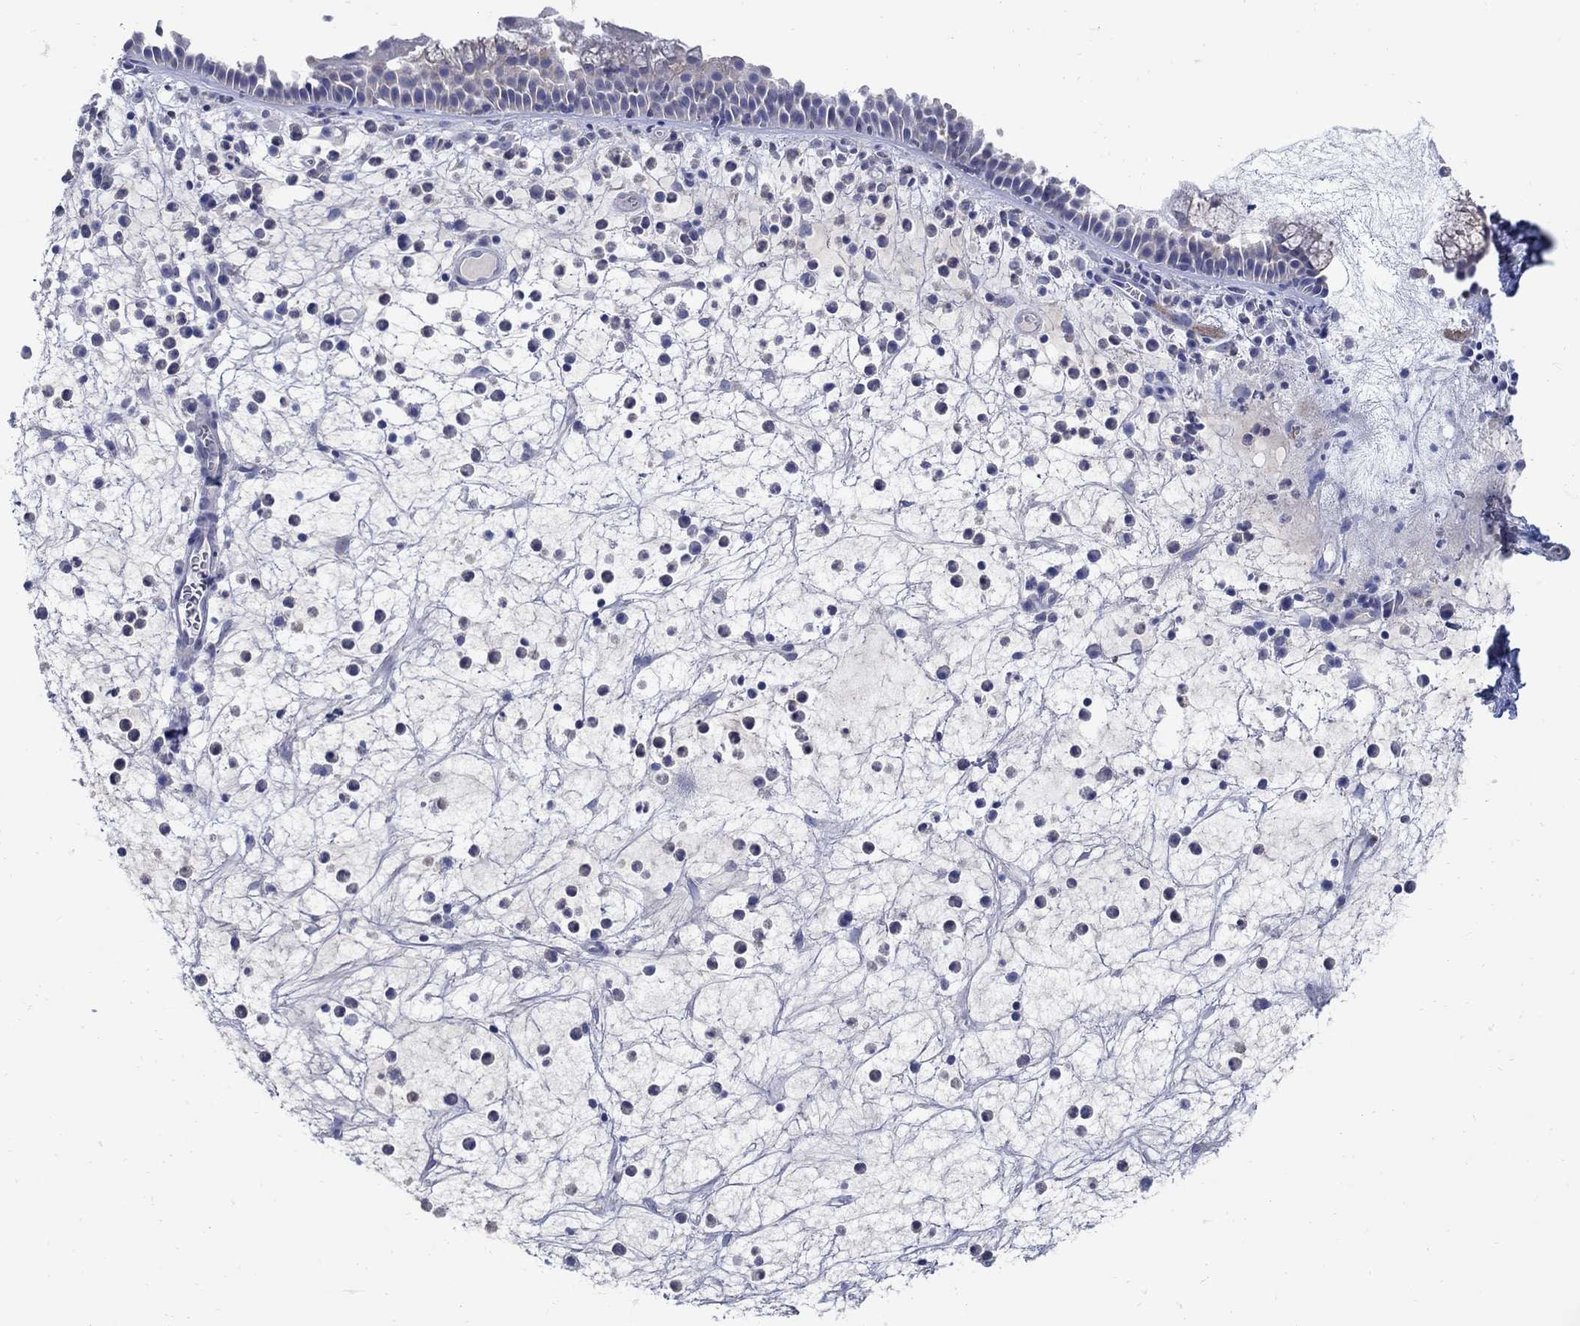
{"staining": {"intensity": "negative", "quantity": "none", "location": "none"}, "tissue": "nasopharynx", "cell_type": "Respiratory epithelial cells", "image_type": "normal", "snomed": [{"axis": "morphology", "description": "Normal tissue, NOS"}, {"axis": "topography", "description": "Nasopharynx"}], "caption": "Photomicrograph shows no protein expression in respiratory epithelial cells of unremarkable nasopharynx. (DAB IHC with hematoxylin counter stain).", "gene": "REEP2", "patient": {"sex": "female", "age": 73}}